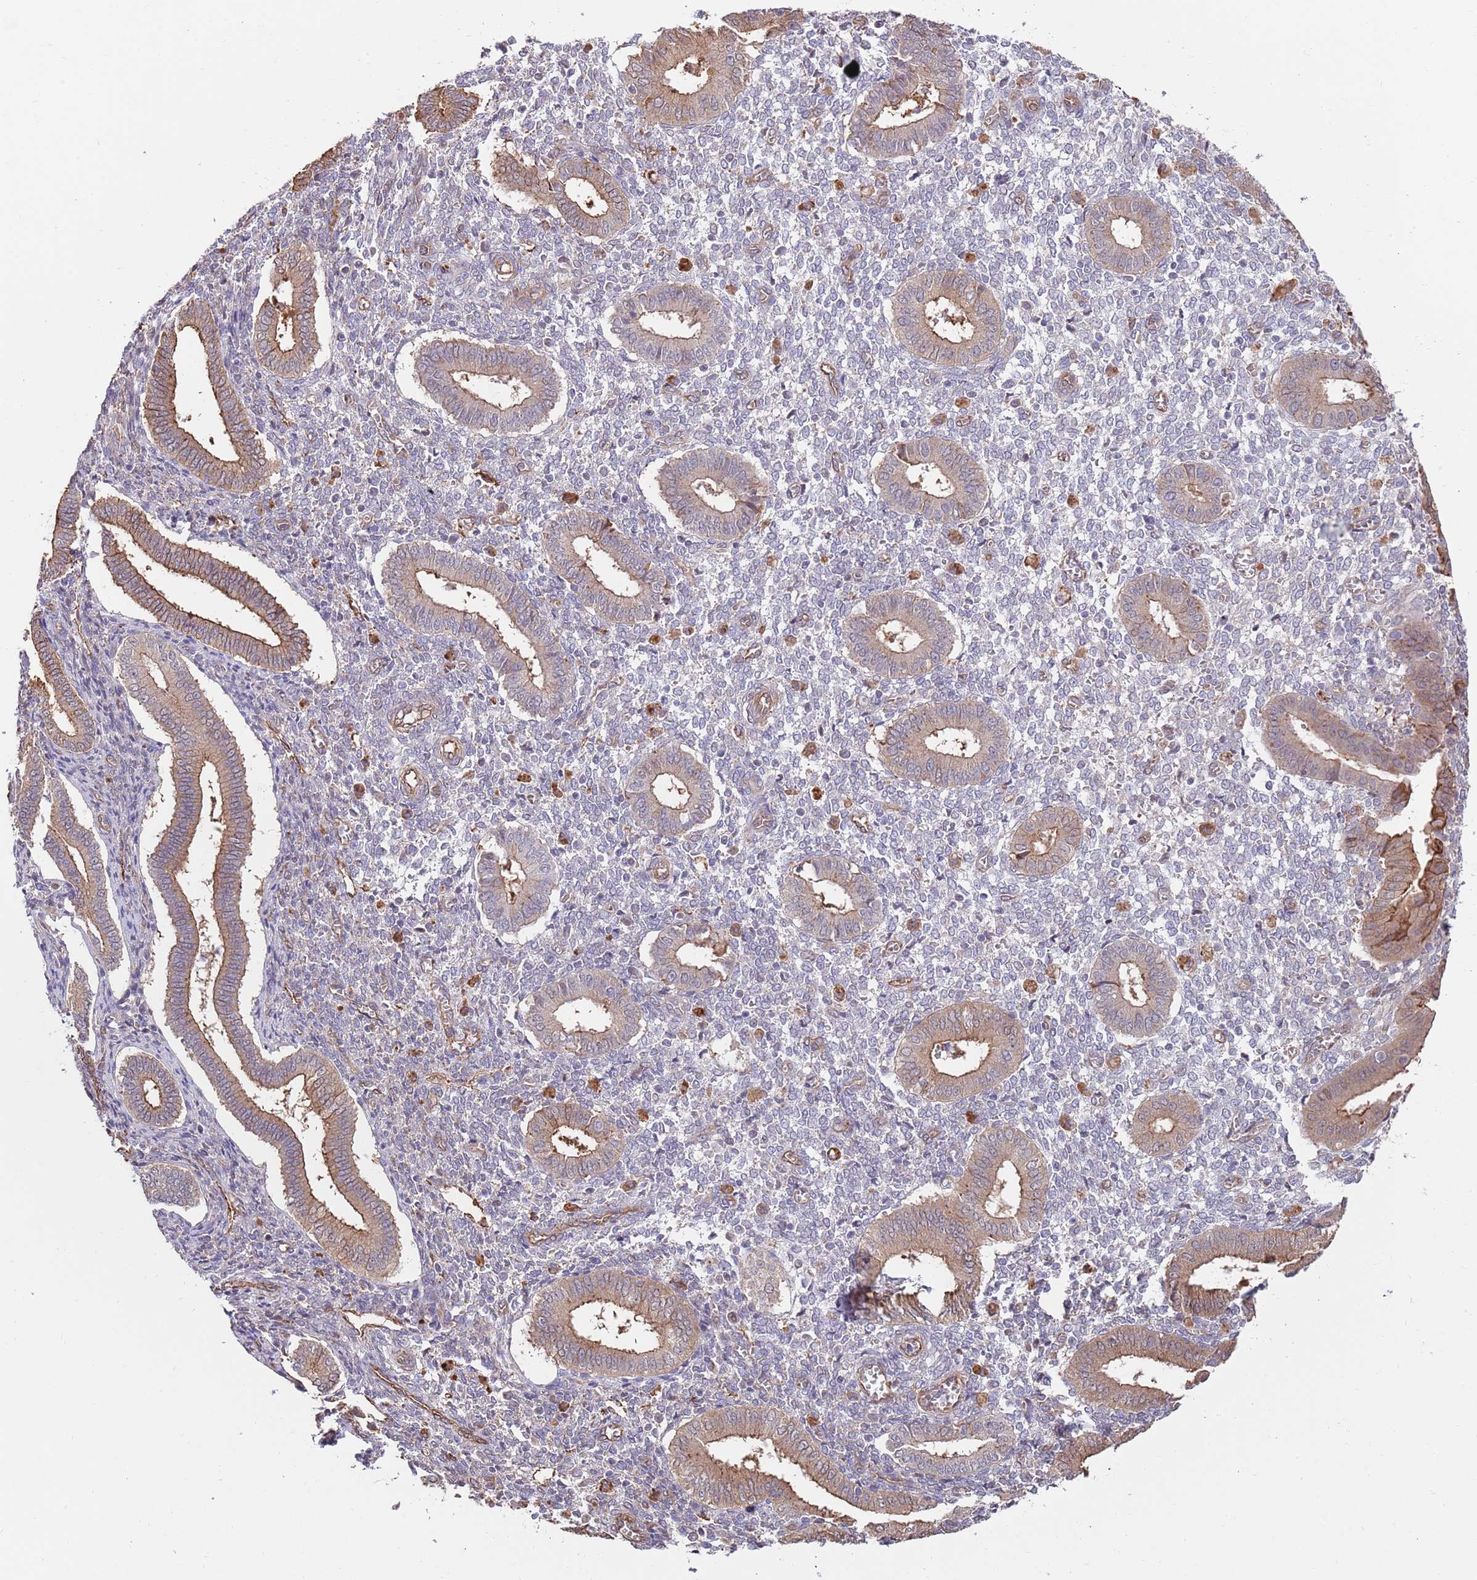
{"staining": {"intensity": "negative", "quantity": "none", "location": "none"}, "tissue": "endometrium", "cell_type": "Cells in endometrial stroma", "image_type": "normal", "snomed": [{"axis": "morphology", "description": "Normal tissue, NOS"}, {"axis": "topography", "description": "Endometrium"}], "caption": "IHC image of benign endometrium: human endometrium stained with DAB (3,3'-diaminobenzidine) shows no significant protein staining in cells in endometrial stroma.", "gene": "BPNT1", "patient": {"sex": "female", "age": 44}}